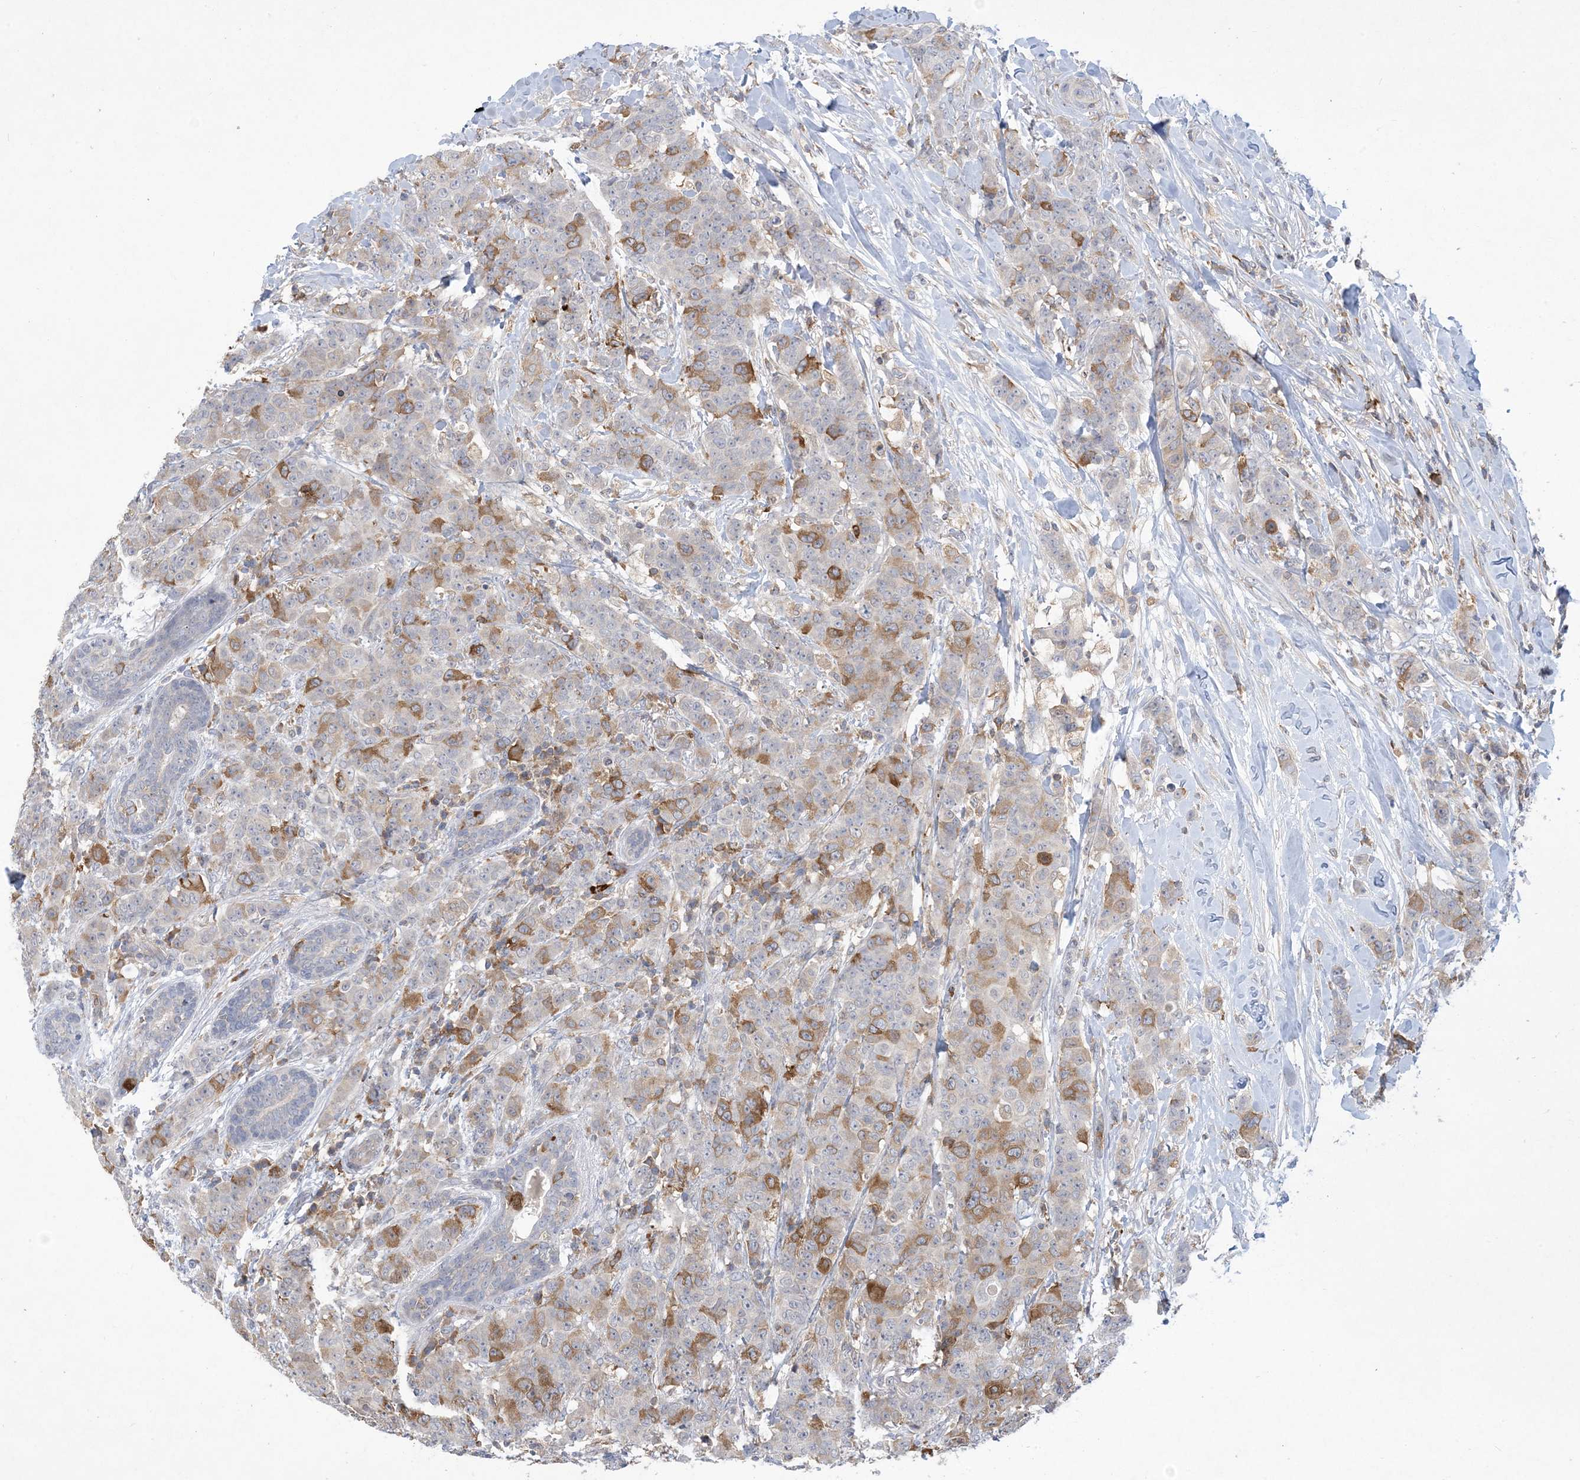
{"staining": {"intensity": "moderate", "quantity": "<25%", "location": "cytoplasmic/membranous"}, "tissue": "breast cancer", "cell_type": "Tumor cells", "image_type": "cancer", "snomed": [{"axis": "morphology", "description": "Duct carcinoma"}, {"axis": "topography", "description": "Breast"}], "caption": "IHC of breast cancer displays low levels of moderate cytoplasmic/membranous staining in approximately <25% of tumor cells.", "gene": "AOC1", "patient": {"sex": "female", "age": 40}}